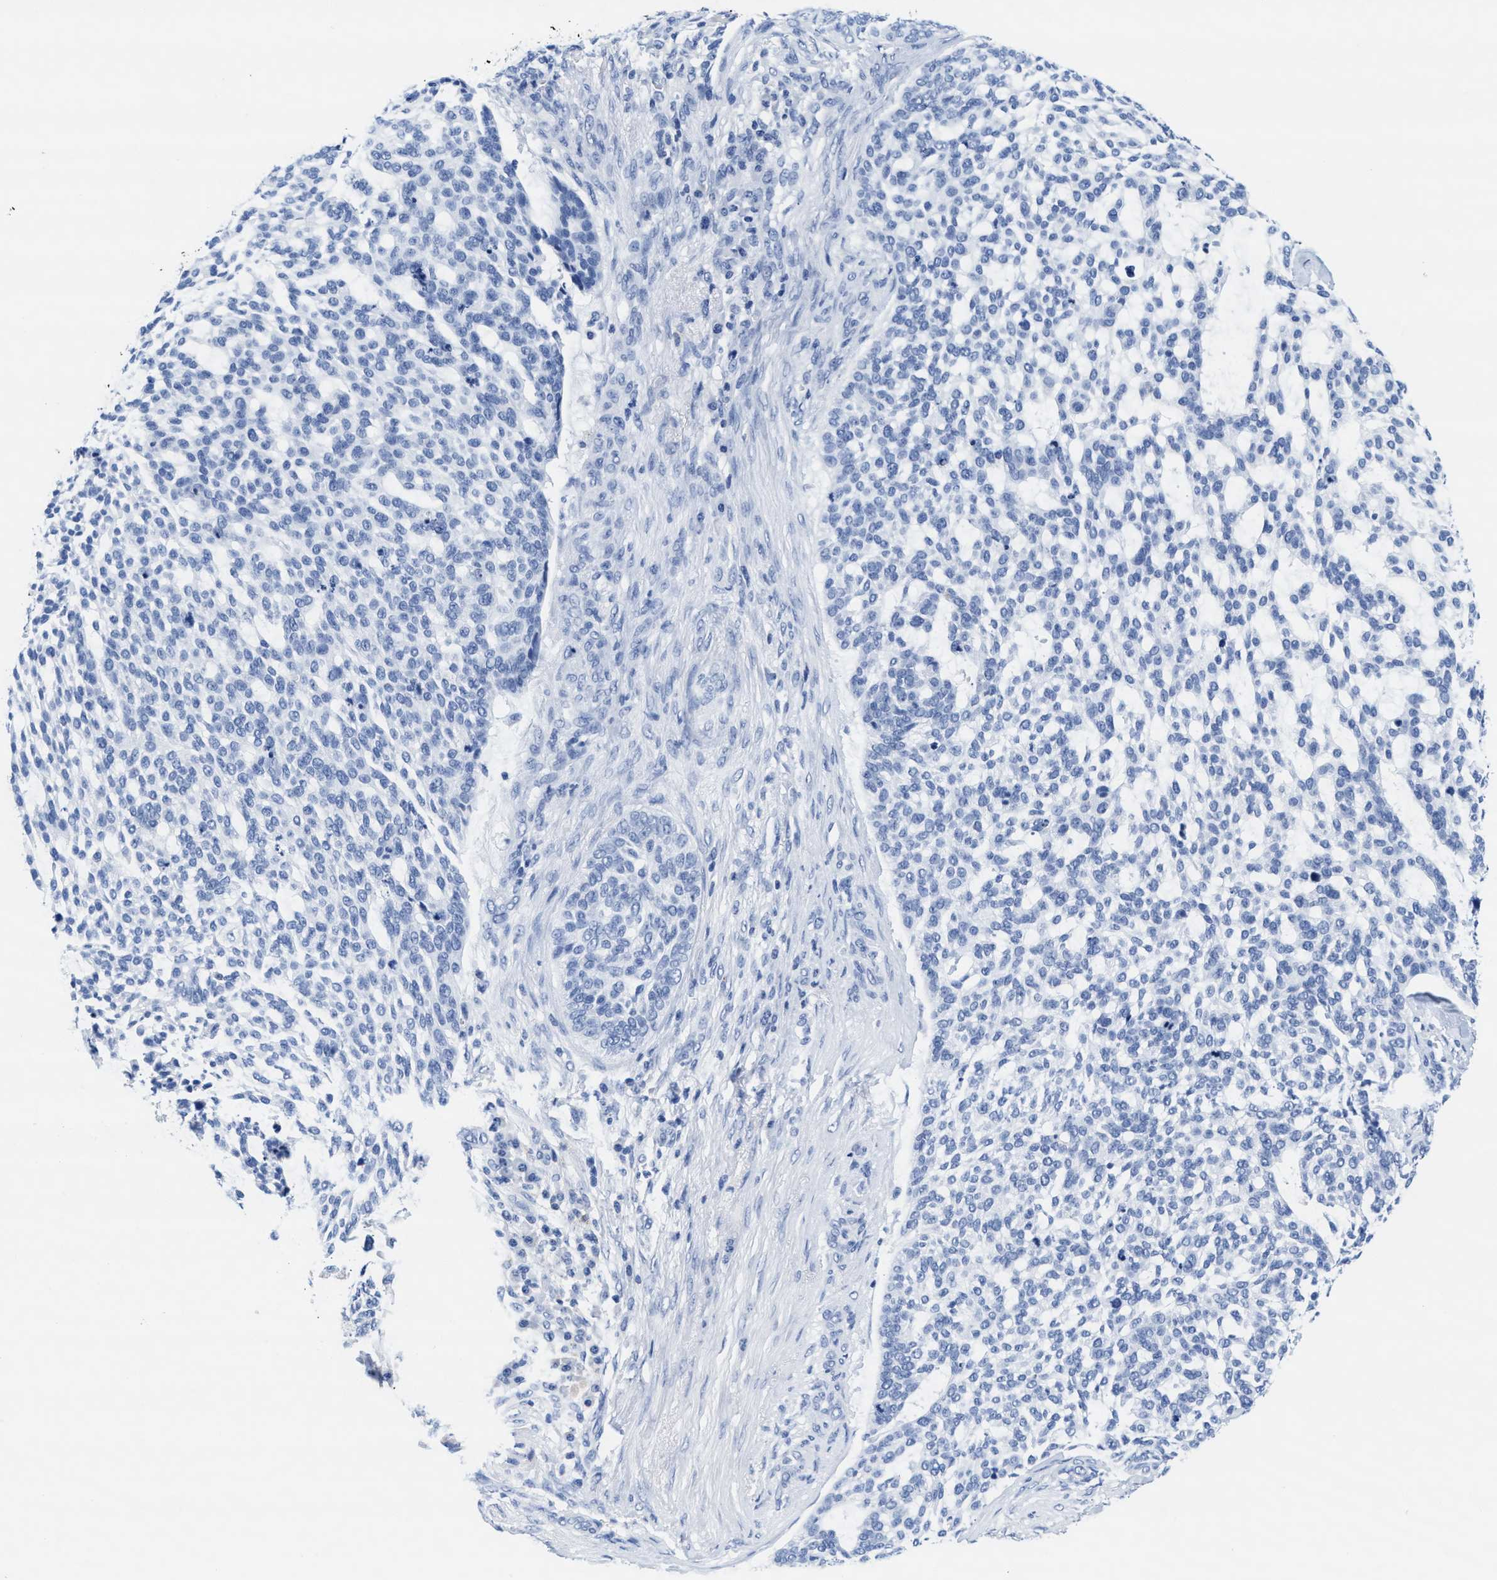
{"staining": {"intensity": "negative", "quantity": "none", "location": "none"}, "tissue": "skin cancer", "cell_type": "Tumor cells", "image_type": "cancer", "snomed": [{"axis": "morphology", "description": "Basal cell carcinoma"}, {"axis": "topography", "description": "Skin"}], "caption": "The micrograph exhibits no significant positivity in tumor cells of skin cancer.", "gene": "TTC3", "patient": {"sex": "female", "age": 64}}